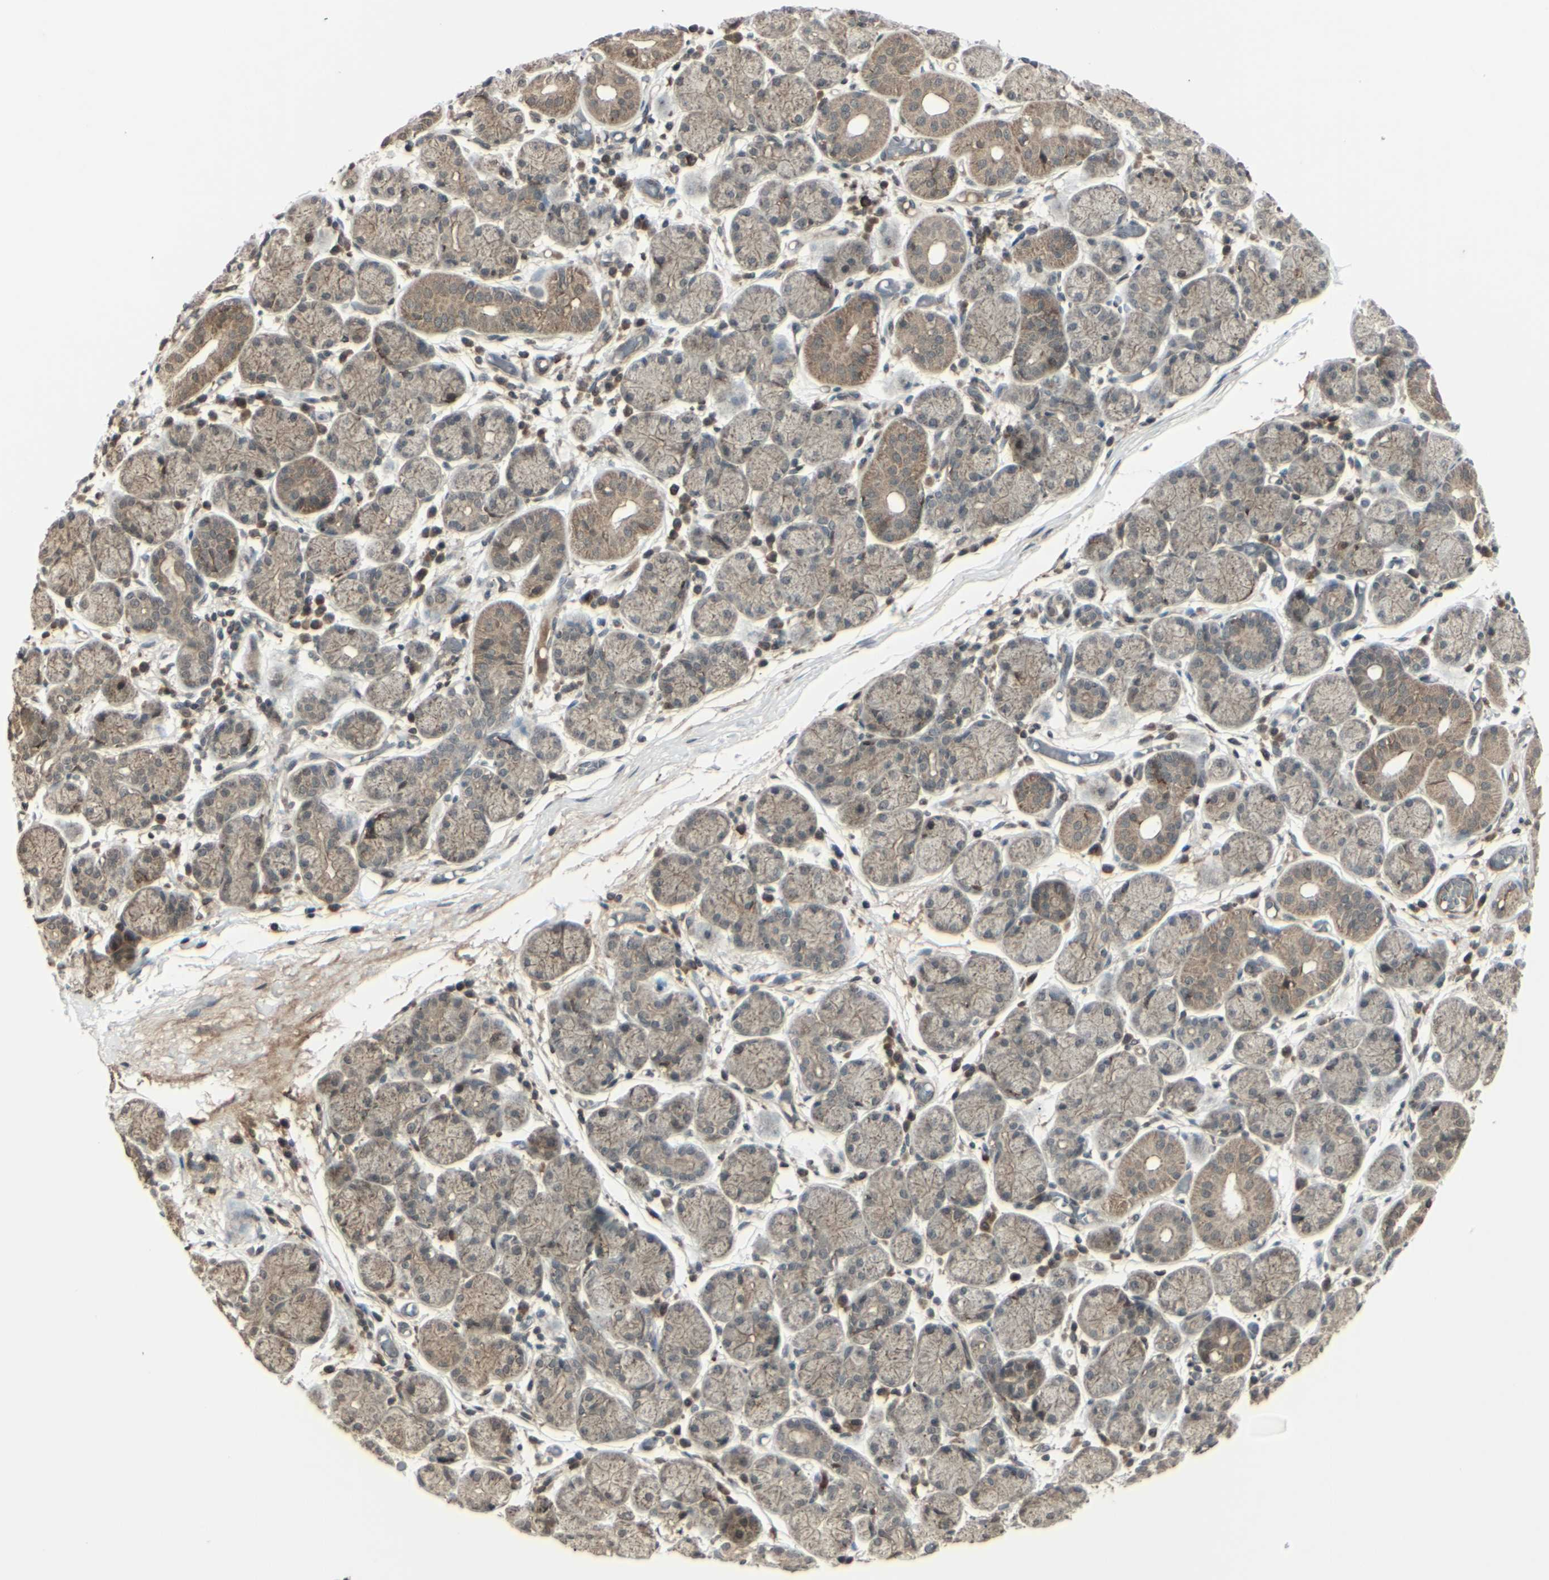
{"staining": {"intensity": "moderate", "quantity": "25%-75%", "location": "cytoplasmic/membranous,nuclear"}, "tissue": "salivary gland", "cell_type": "Glandular cells", "image_type": "normal", "snomed": [{"axis": "morphology", "description": "Normal tissue, NOS"}, {"axis": "topography", "description": "Salivary gland"}], "caption": "Protein positivity by IHC exhibits moderate cytoplasmic/membranous,nuclear staining in approximately 25%-75% of glandular cells in unremarkable salivary gland. (DAB = brown stain, brightfield microscopy at high magnification).", "gene": "BLNK", "patient": {"sex": "female", "age": 24}}